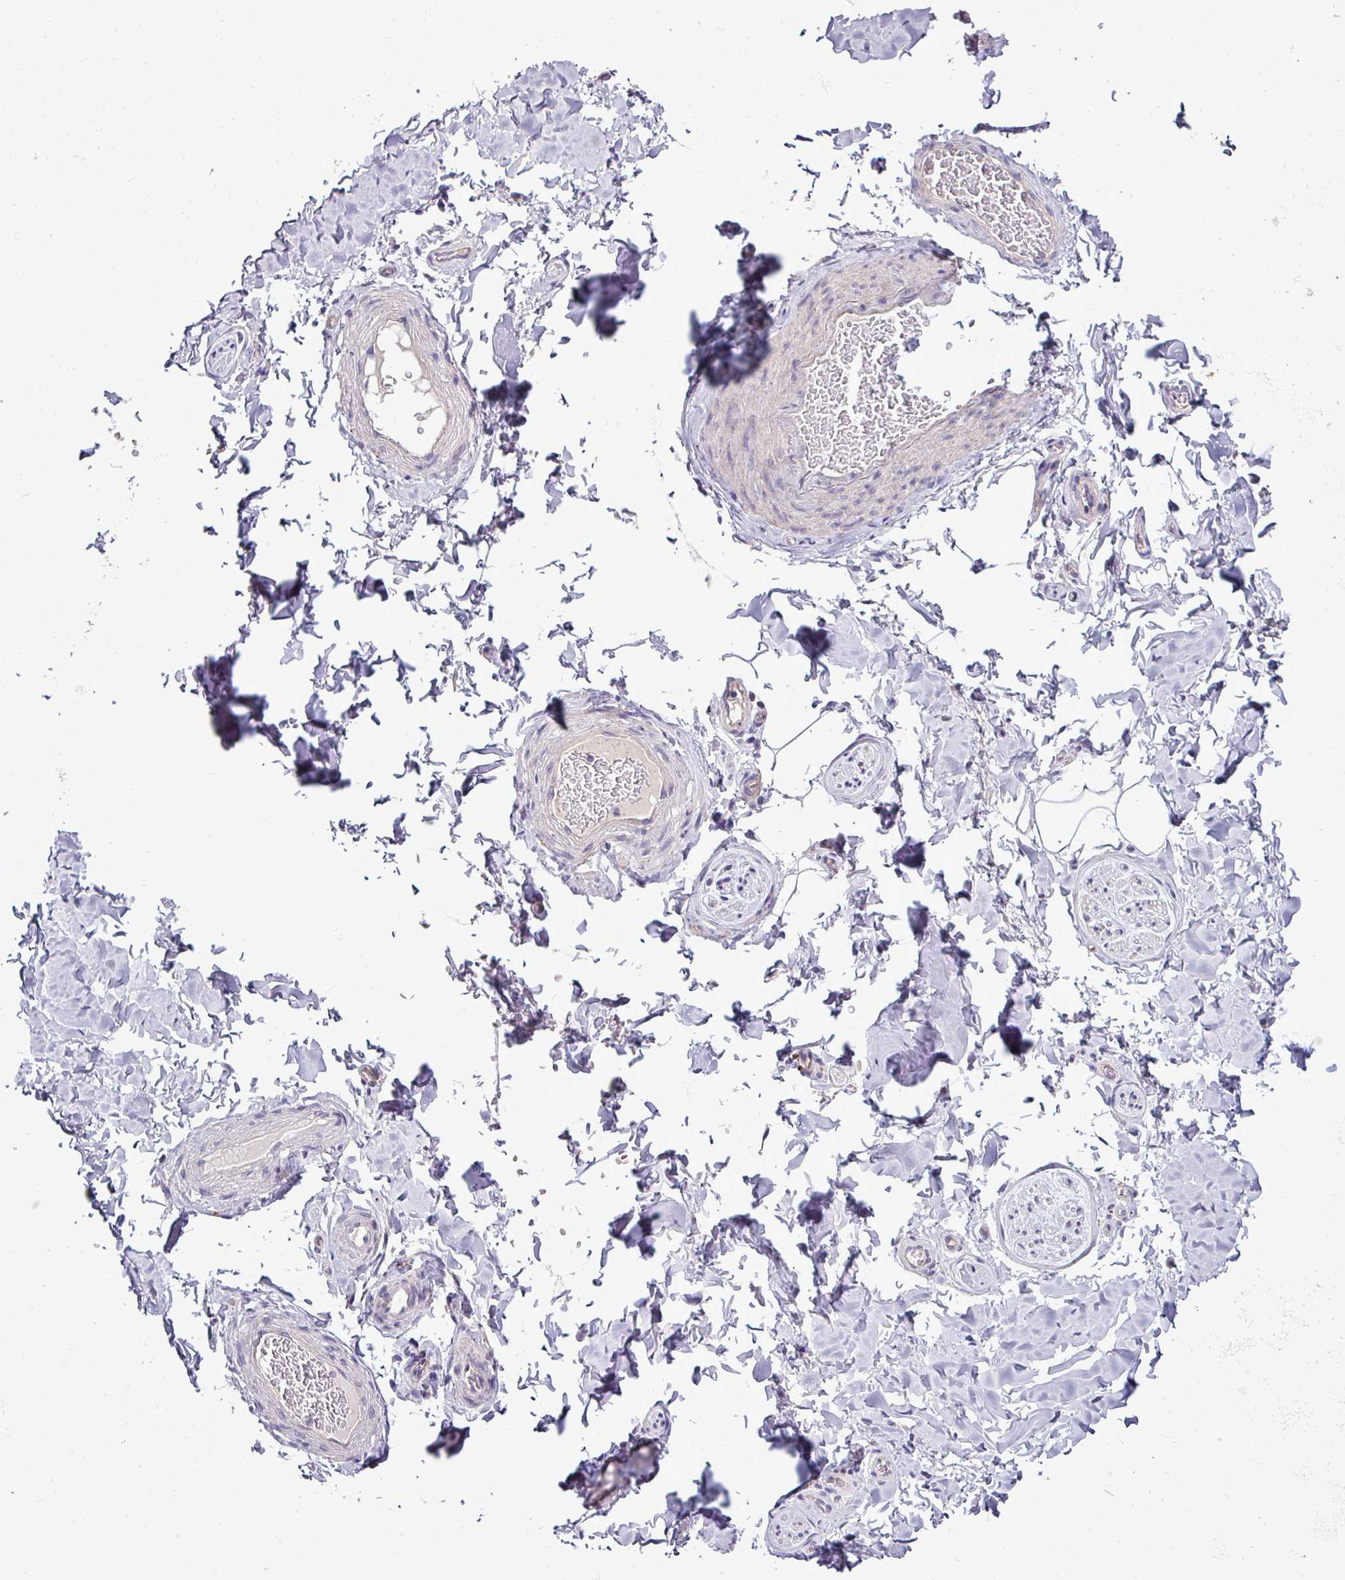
{"staining": {"intensity": "weak", "quantity": "<25%", "location": "cytoplasmic/membranous"}, "tissue": "adipose tissue", "cell_type": "Adipocytes", "image_type": "normal", "snomed": [{"axis": "morphology", "description": "Normal tissue, NOS"}, {"axis": "topography", "description": "Soft tissue"}, {"axis": "topography", "description": "Adipose tissue"}, {"axis": "topography", "description": "Vascular tissue"}, {"axis": "topography", "description": "Peripheral nerve tissue"}], "caption": "Immunohistochemistry (IHC) photomicrograph of unremarkable human adipose tissue stained for a protein (brown), which exhibits no expression in adipocytes. Nuclei are stained in blue.", "gene": "AGAP4", "patient": {"sex": "male", "age": 46}}